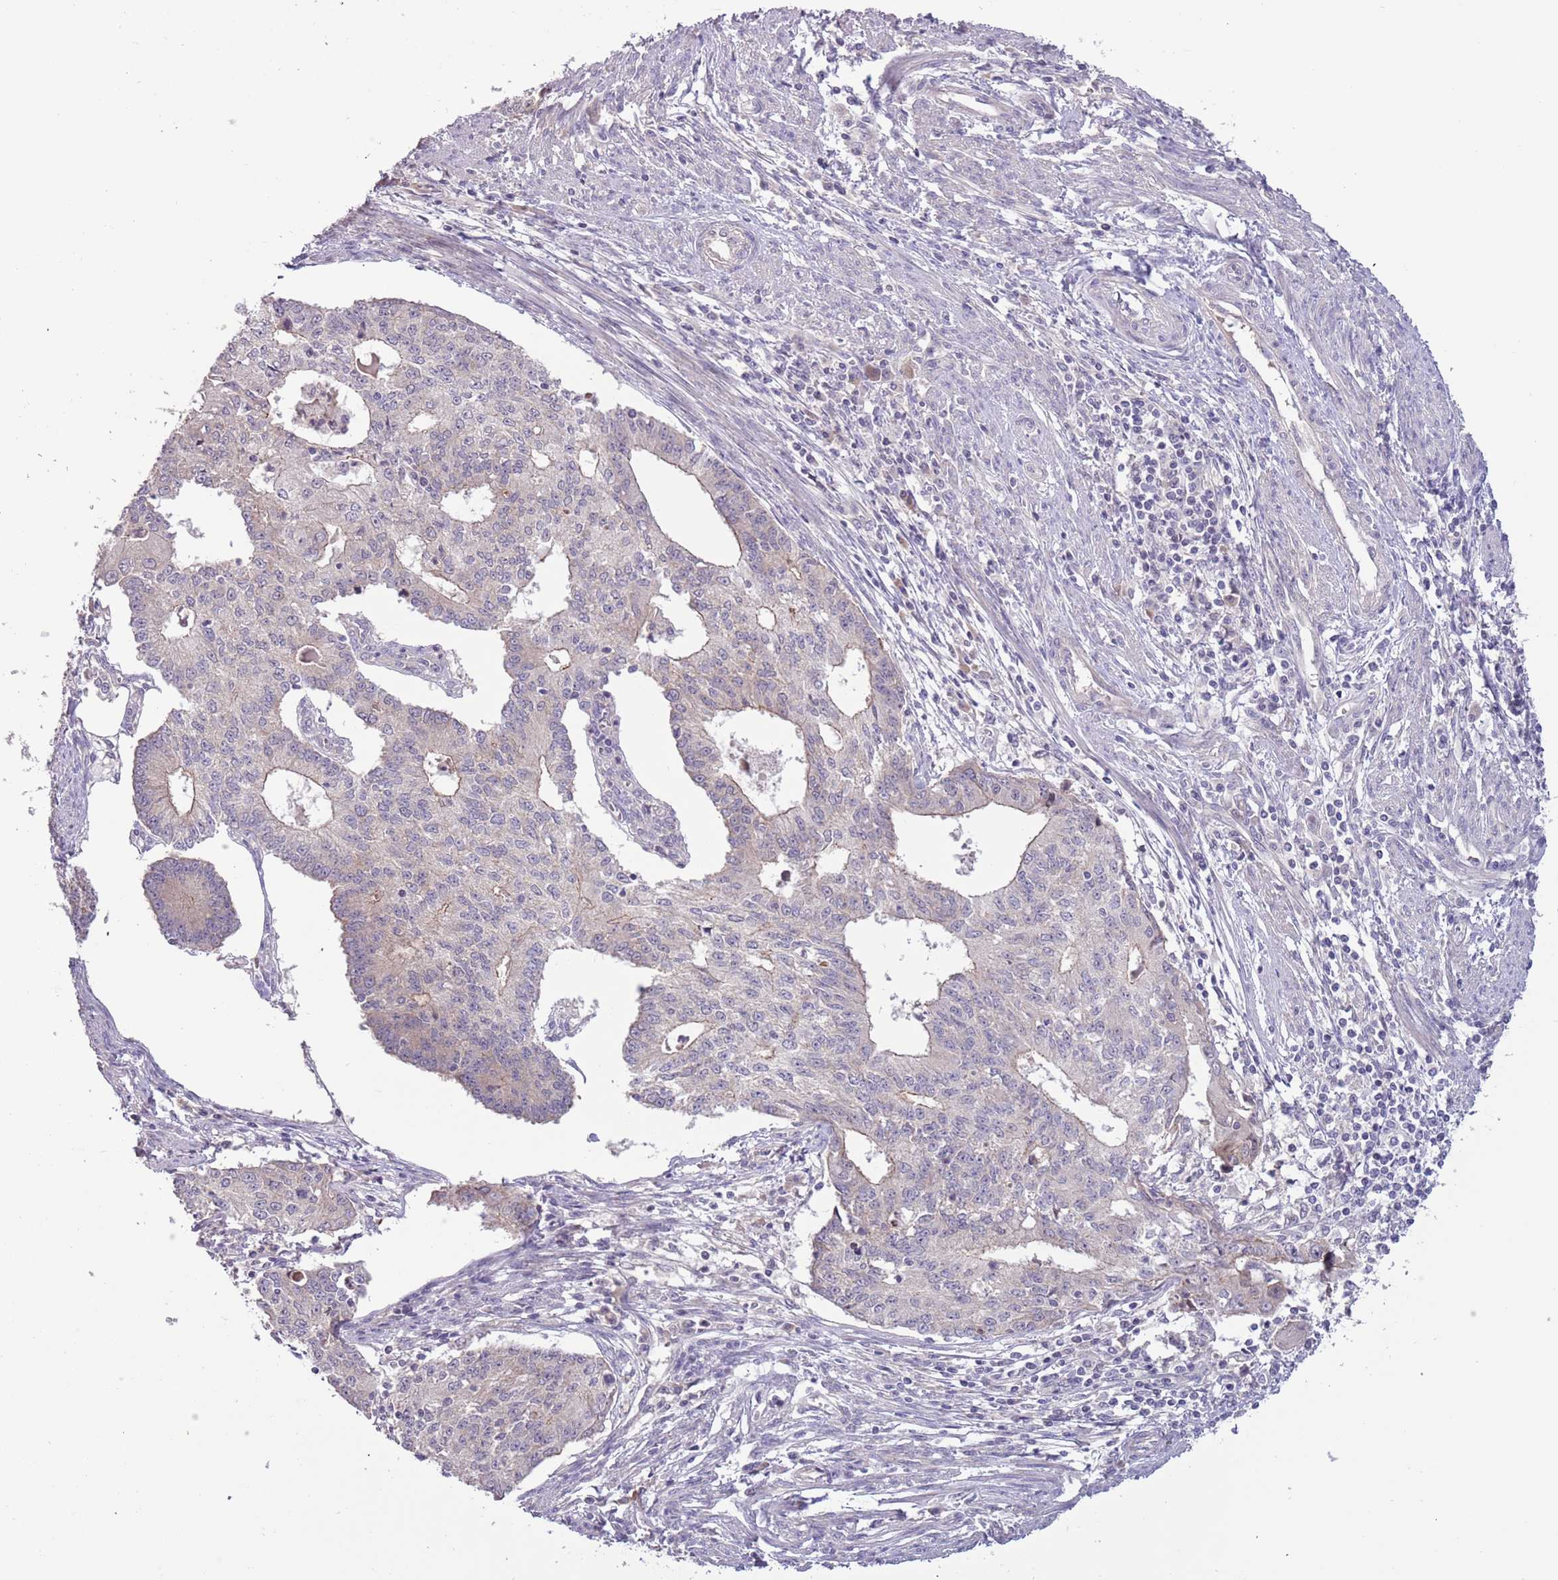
{"staining": {"intensity": "weak", "quantity": "<25%", "location": "cytoplasmic/membranous"}, "tissue": "endometrial cancer", "cell_type": "Tumor cells", "image_type": "cancer", "snomed": [{"axis": "morphology", "description": "Adenocarcinoma, NOS"}, {"axis": "topography", "description": "Endometrium"}], "caption": "High magnification brightfield microscopy of endometrial adenocarcinoma stained with DAB (brown) and counterstained with hematoxylin (blue): tumor cells show no significant positivity.", "gene": "SHROOM3", "patient": {"sex": "female", "age": 56}}